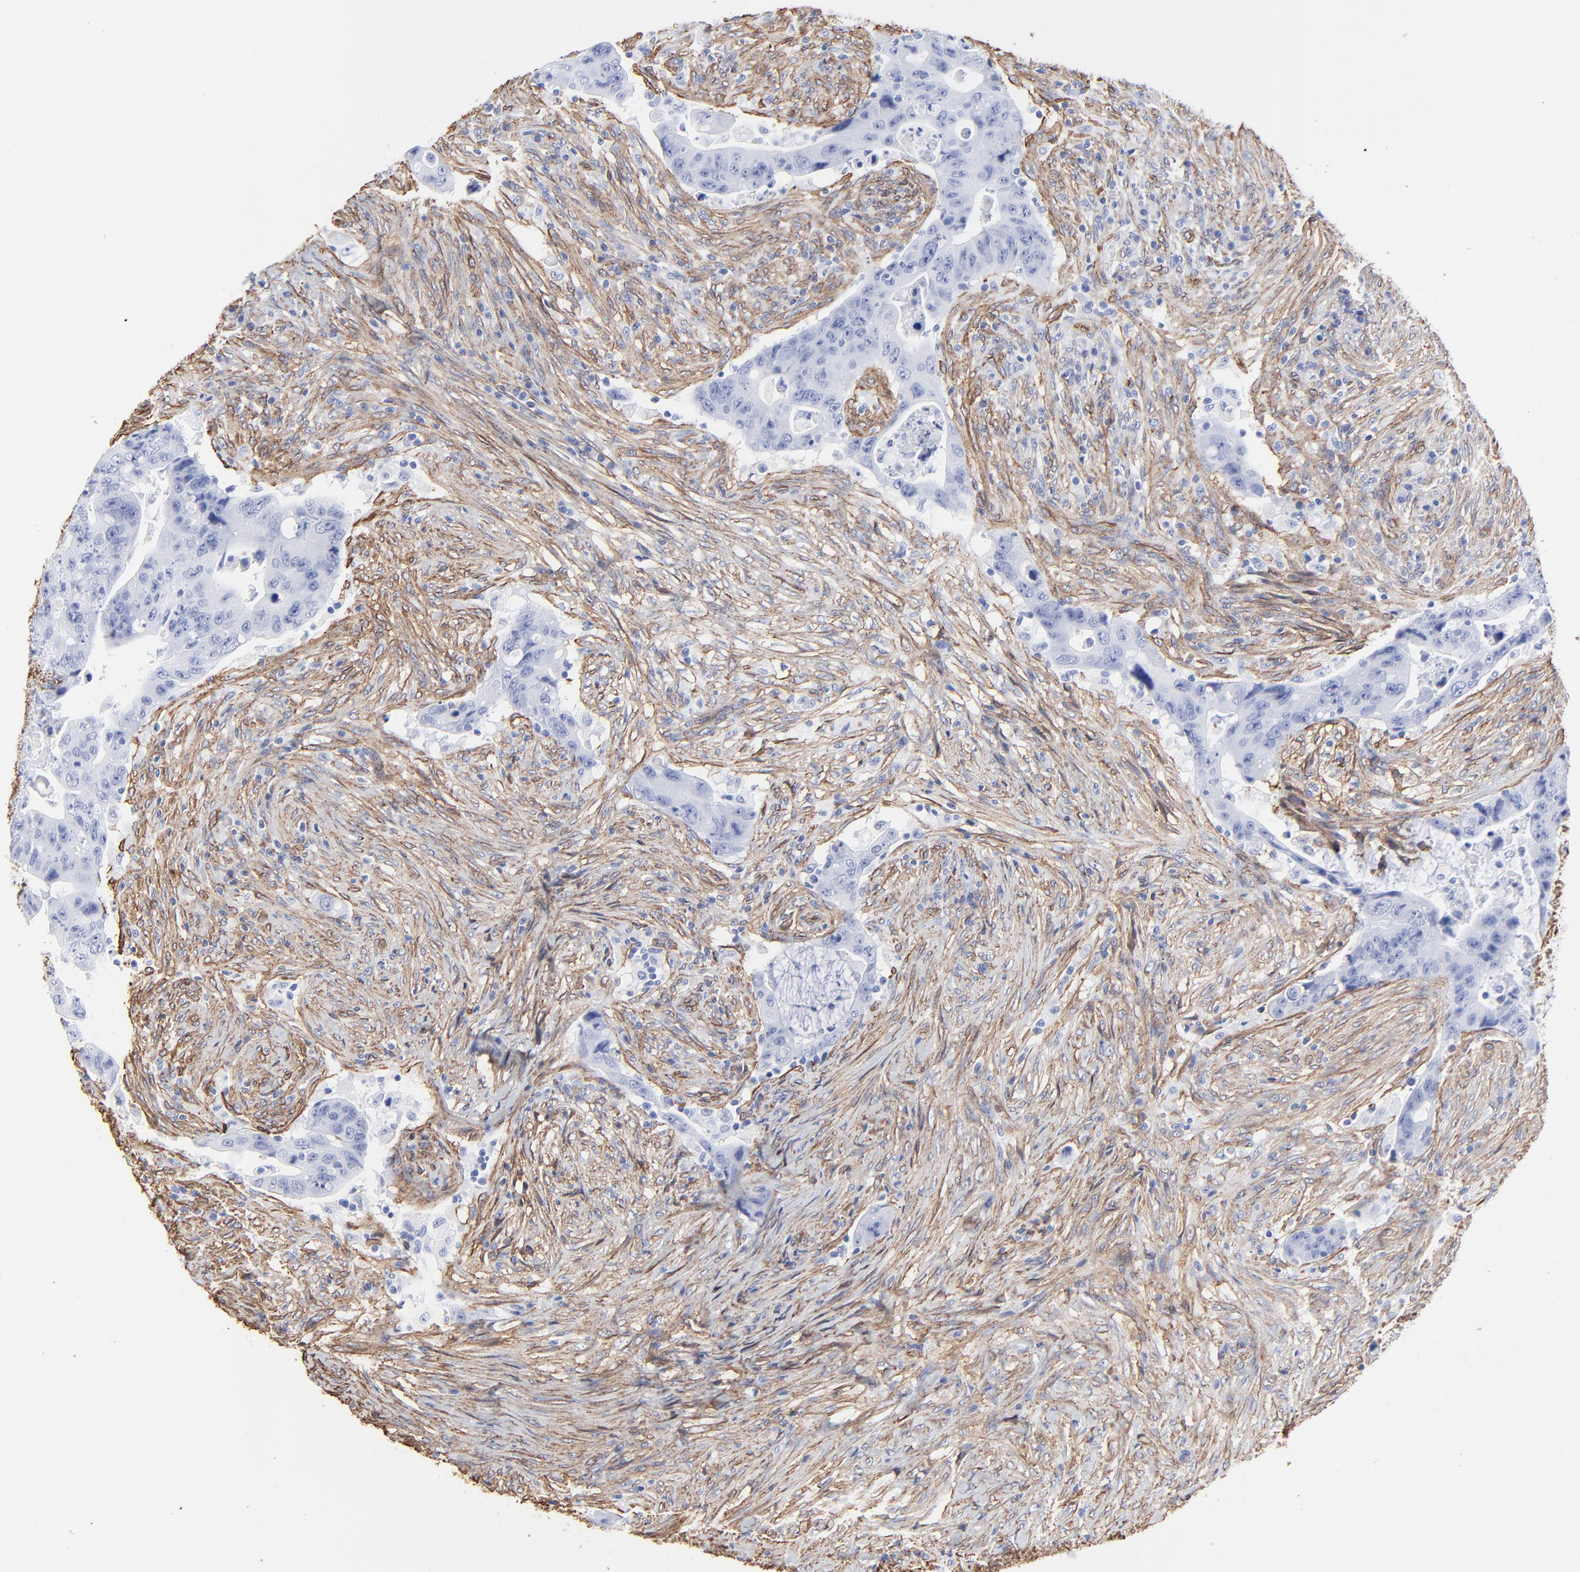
{"staining": {"intensity": "negative", "quantity": "none", "location": "none"}, "tissue": "colorectal cancer", "cell_type": "Tumor cells", "image_type": "cancer", "snomed": [{"axis": "morphology", "description": "Adenocarcinoma, NOS"}, {"axis": "topography", "description": "Rectum"}], "caption": "This is an IHC histopathology image of colorectal adenocarcinoma. There is no positivity in tumor cells.", "gene": "CAV1", "patient": {"sex": "female", "age": 71}}